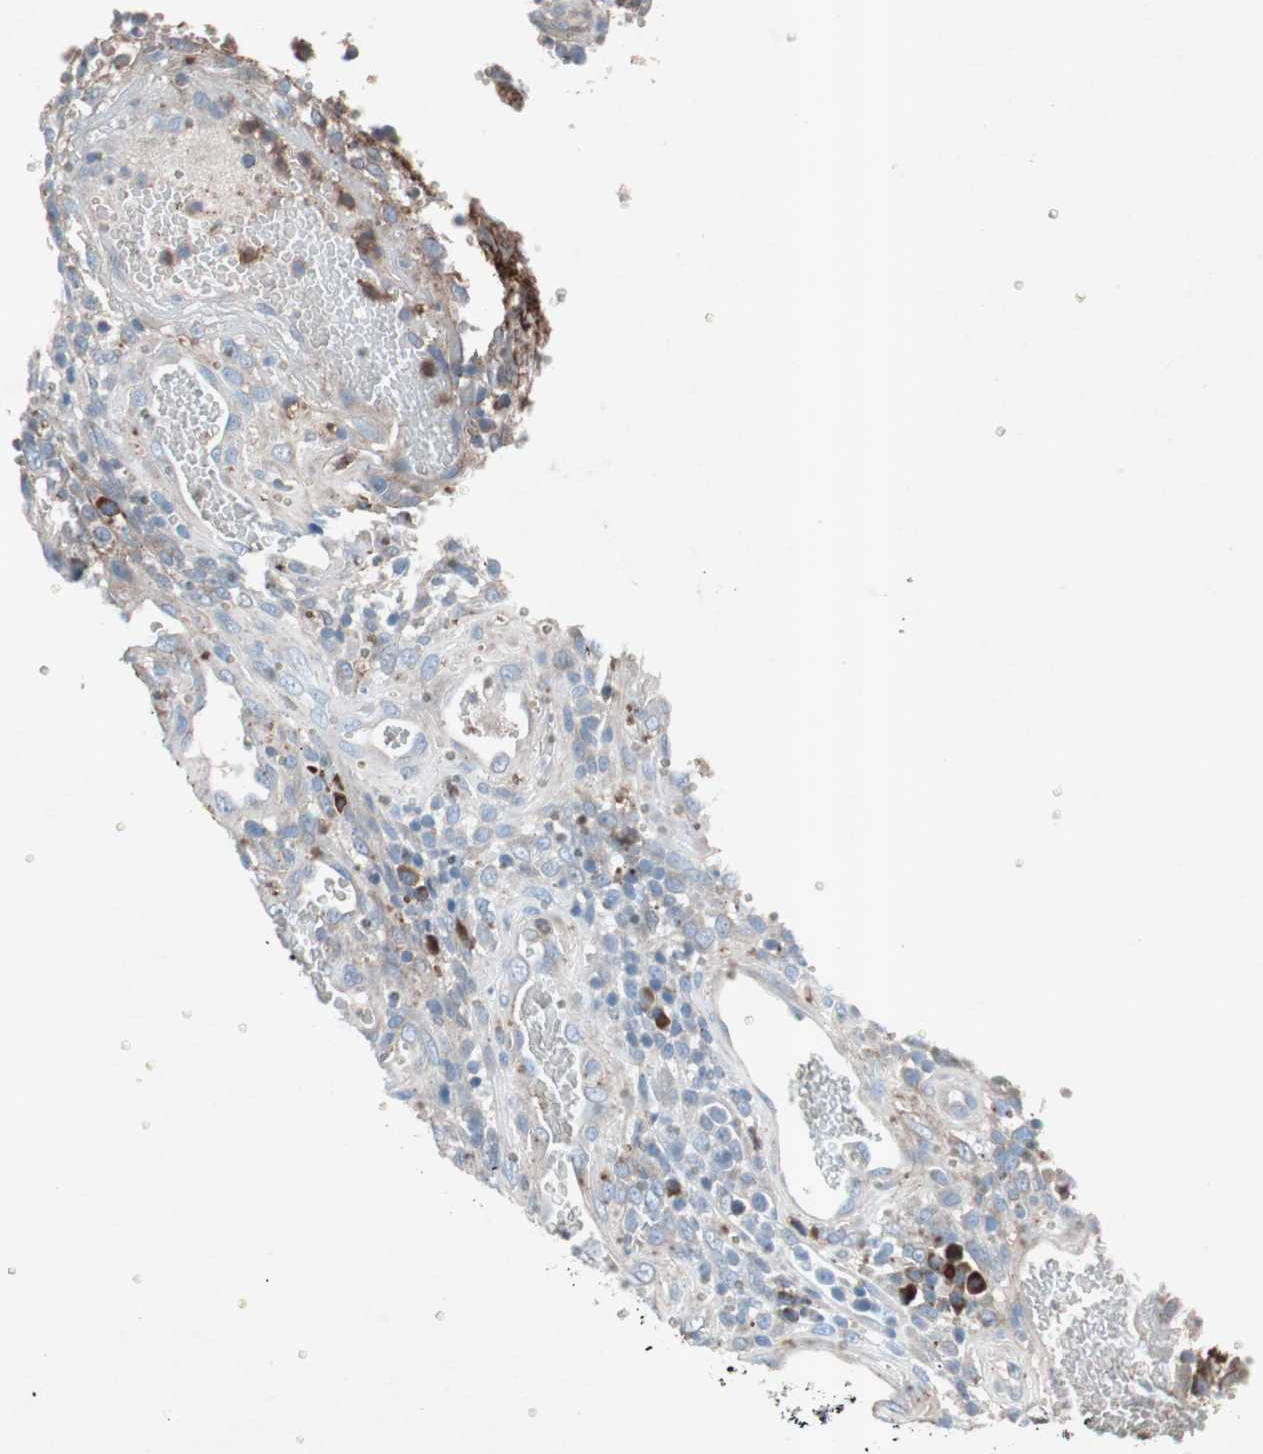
{"staining": {"intensity": "weak", "quantity": "<25%", "location": "cytoplasmic/membranous"}, "tissue": "colorectal cancer", "cell_type": "Tumor cells", "image_type": "cancer", "snomed": [{"axis": "morphology", "description": "Adenocarcinoma, NOS"}, {"axis": "topography", "description": "Colon"}], "caption": "Immunohistochemical staining of human adenocarcinoma (colorectal) reveals no significant staining in tumor cells.", "gene": "GRB7", "patient": {"sex": "male", "age": 72}}